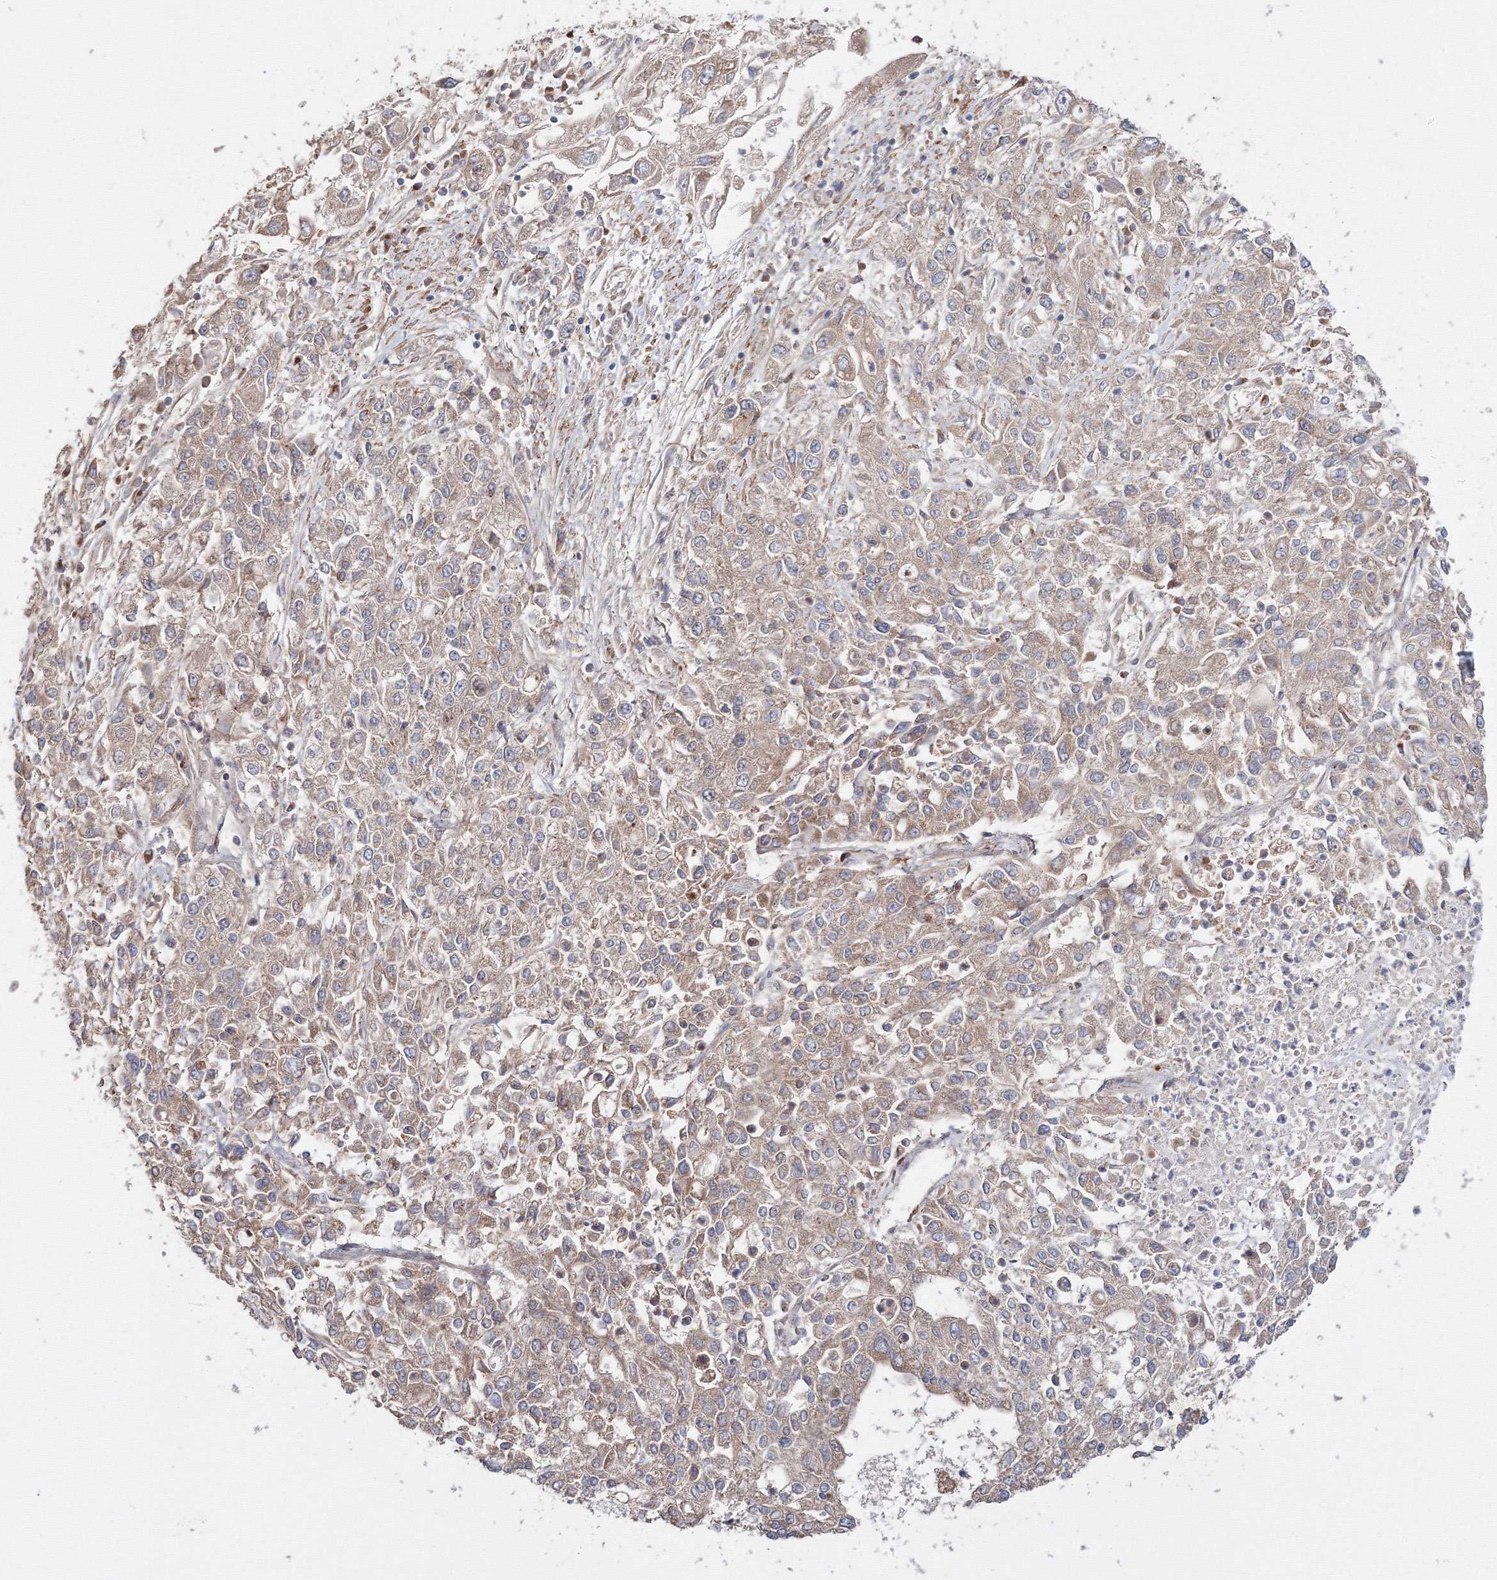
{"staining": {"intensity": "weak", "quantity": ">75%", "location": "cytoplasmic/membranous"}, "tissue": "endometrial cancer", "cell_type": "Tumor cells", "image_type": "cancer", "snomed": [{"axis": "morphology", "description": "Adenocarcinoma, NOS"}, {"axis": "topography", "description": "Endometrium"}], "caption": "An image of endometrial cancer stained for a protein displays weak cytoplasmic/membranous brown staining in tumor cells.", "gene": "DDO", "patient": {"sex": "female", "age": 49}}